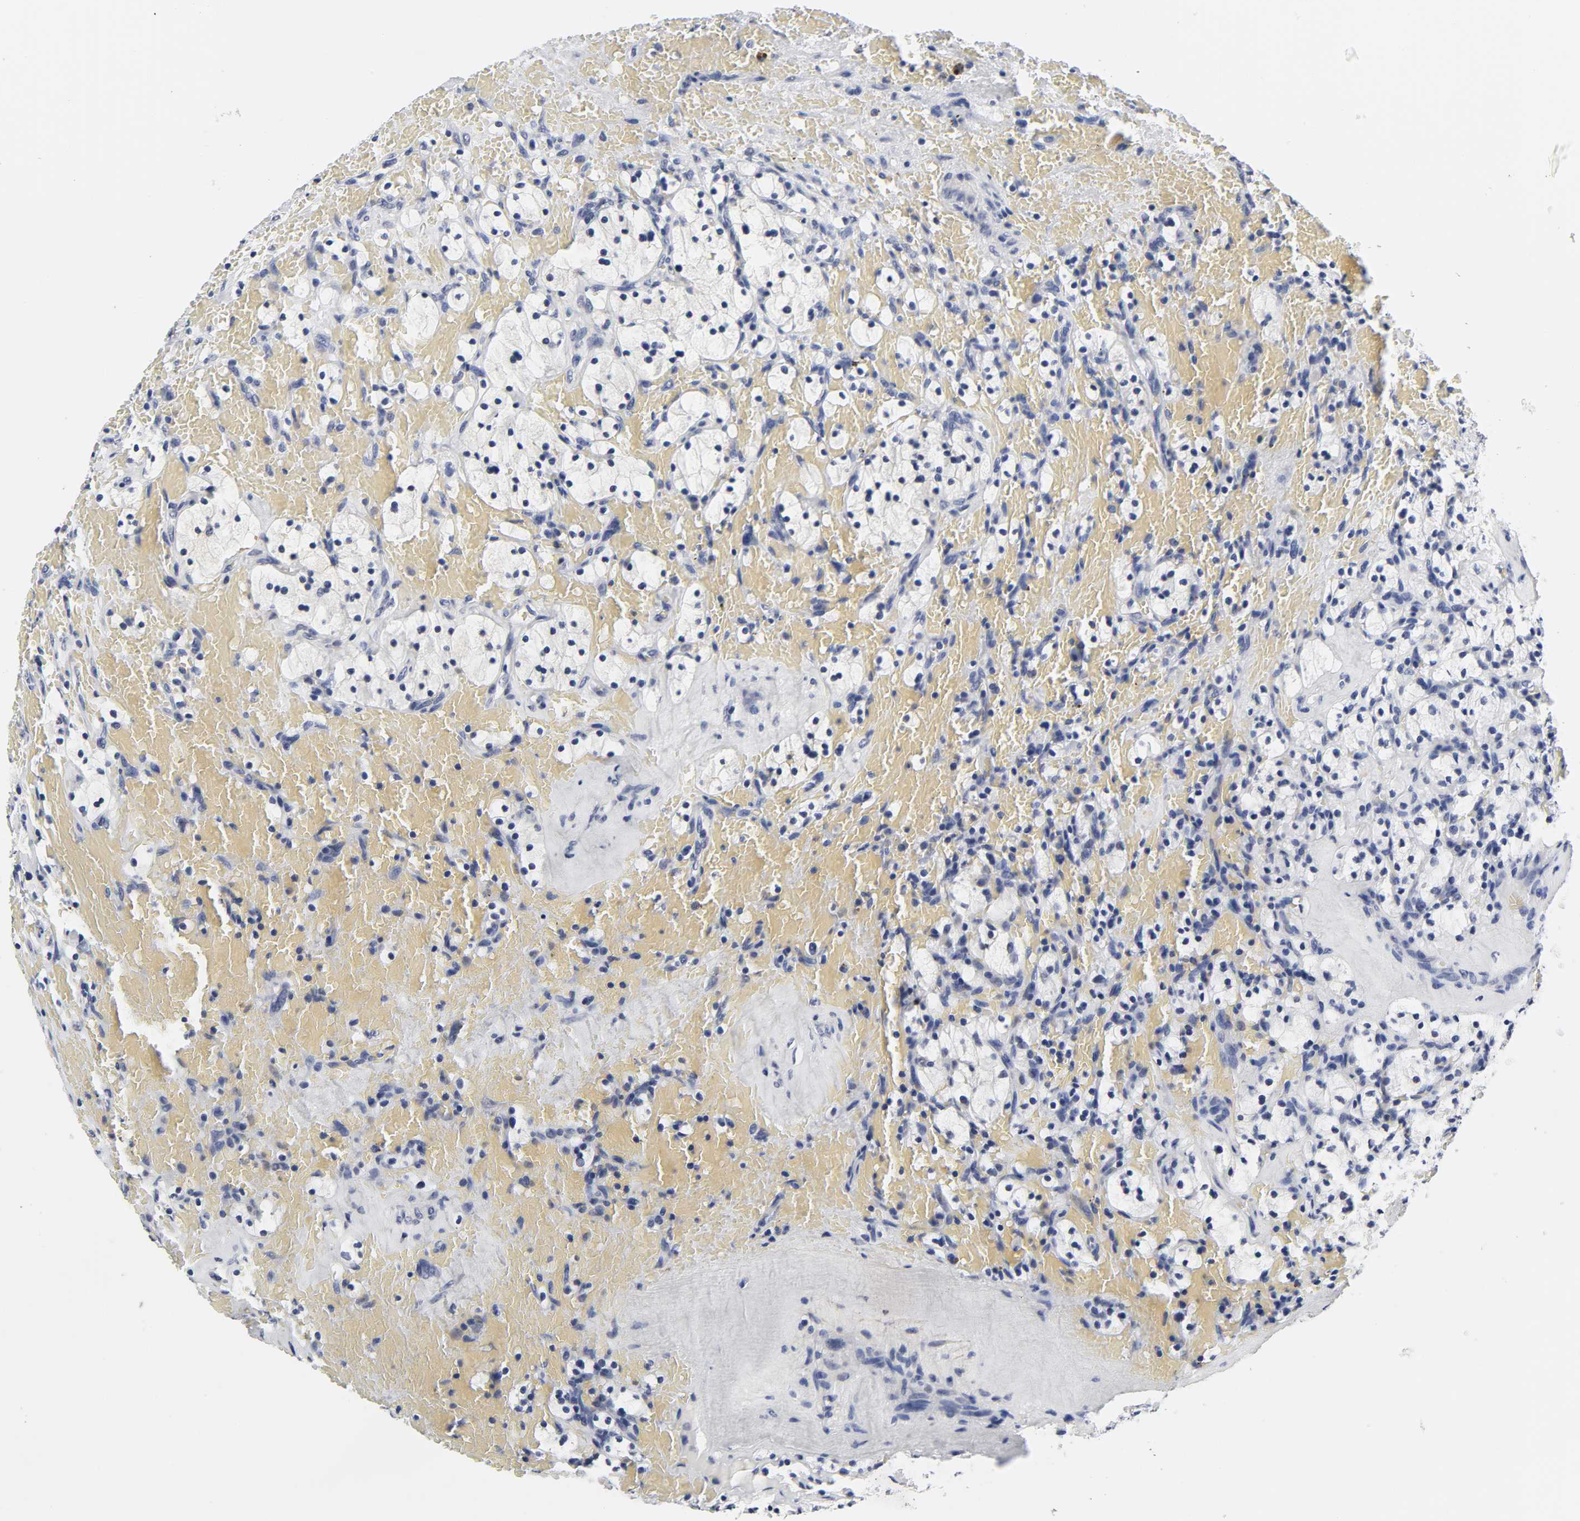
{"staining": {"intensity": "negative", "quantity": "none", "location": "none"}, "tissue": "renal cancer", "cell_type": "Tumor cells", "image_type": "cancer", "snomed": [{"axis": "morphology", "description": "Adenocarcinoma, NOS"}, {"axis": "topography", "description": "Kidney"}], "caption": "The micrograph displays no staining of tumor cells in renal cancer.", "gene": "GRHL2", "patient": {"sex": "female", "age": 83}}